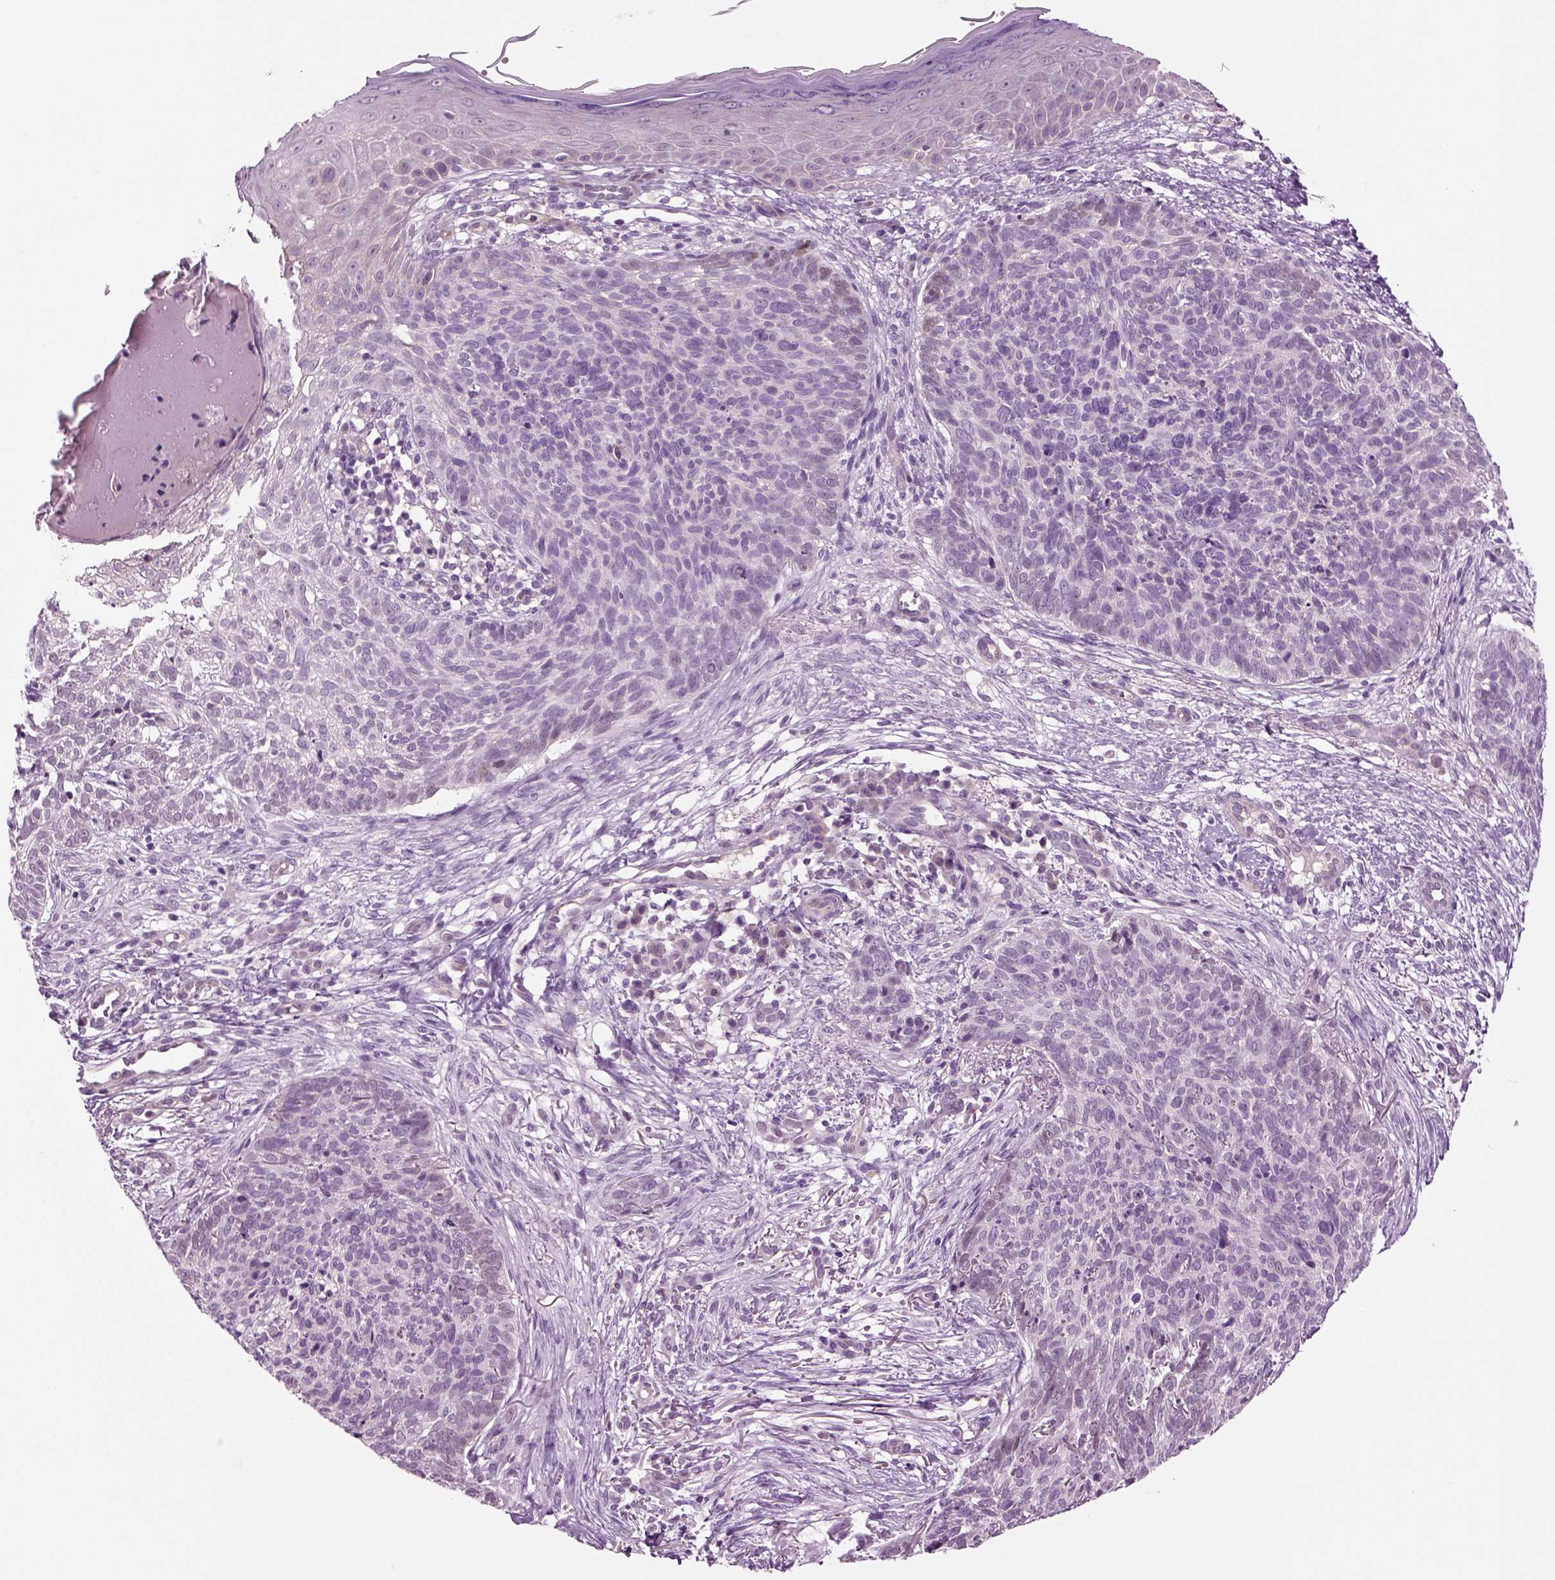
{"staining": {"intensity": "negative", "quantity": "none", "location": "none"}, "tissue": "skin cancer", "cell_type": "Tumor cells", "image_type": "cancer", "snomed": [{"axis": "morphology", "description": "Basal cell carcinoma"}, {"axis": "topography", "description": "Skin"}], "caption": "Human skin cancer (basal cell carcinoma) stained for a protein using immunohistochemistry (IHC) reveals no expression in tumor cells.", "gene": "COL9A2", "patient": {"sex": "male", "age": 64}}